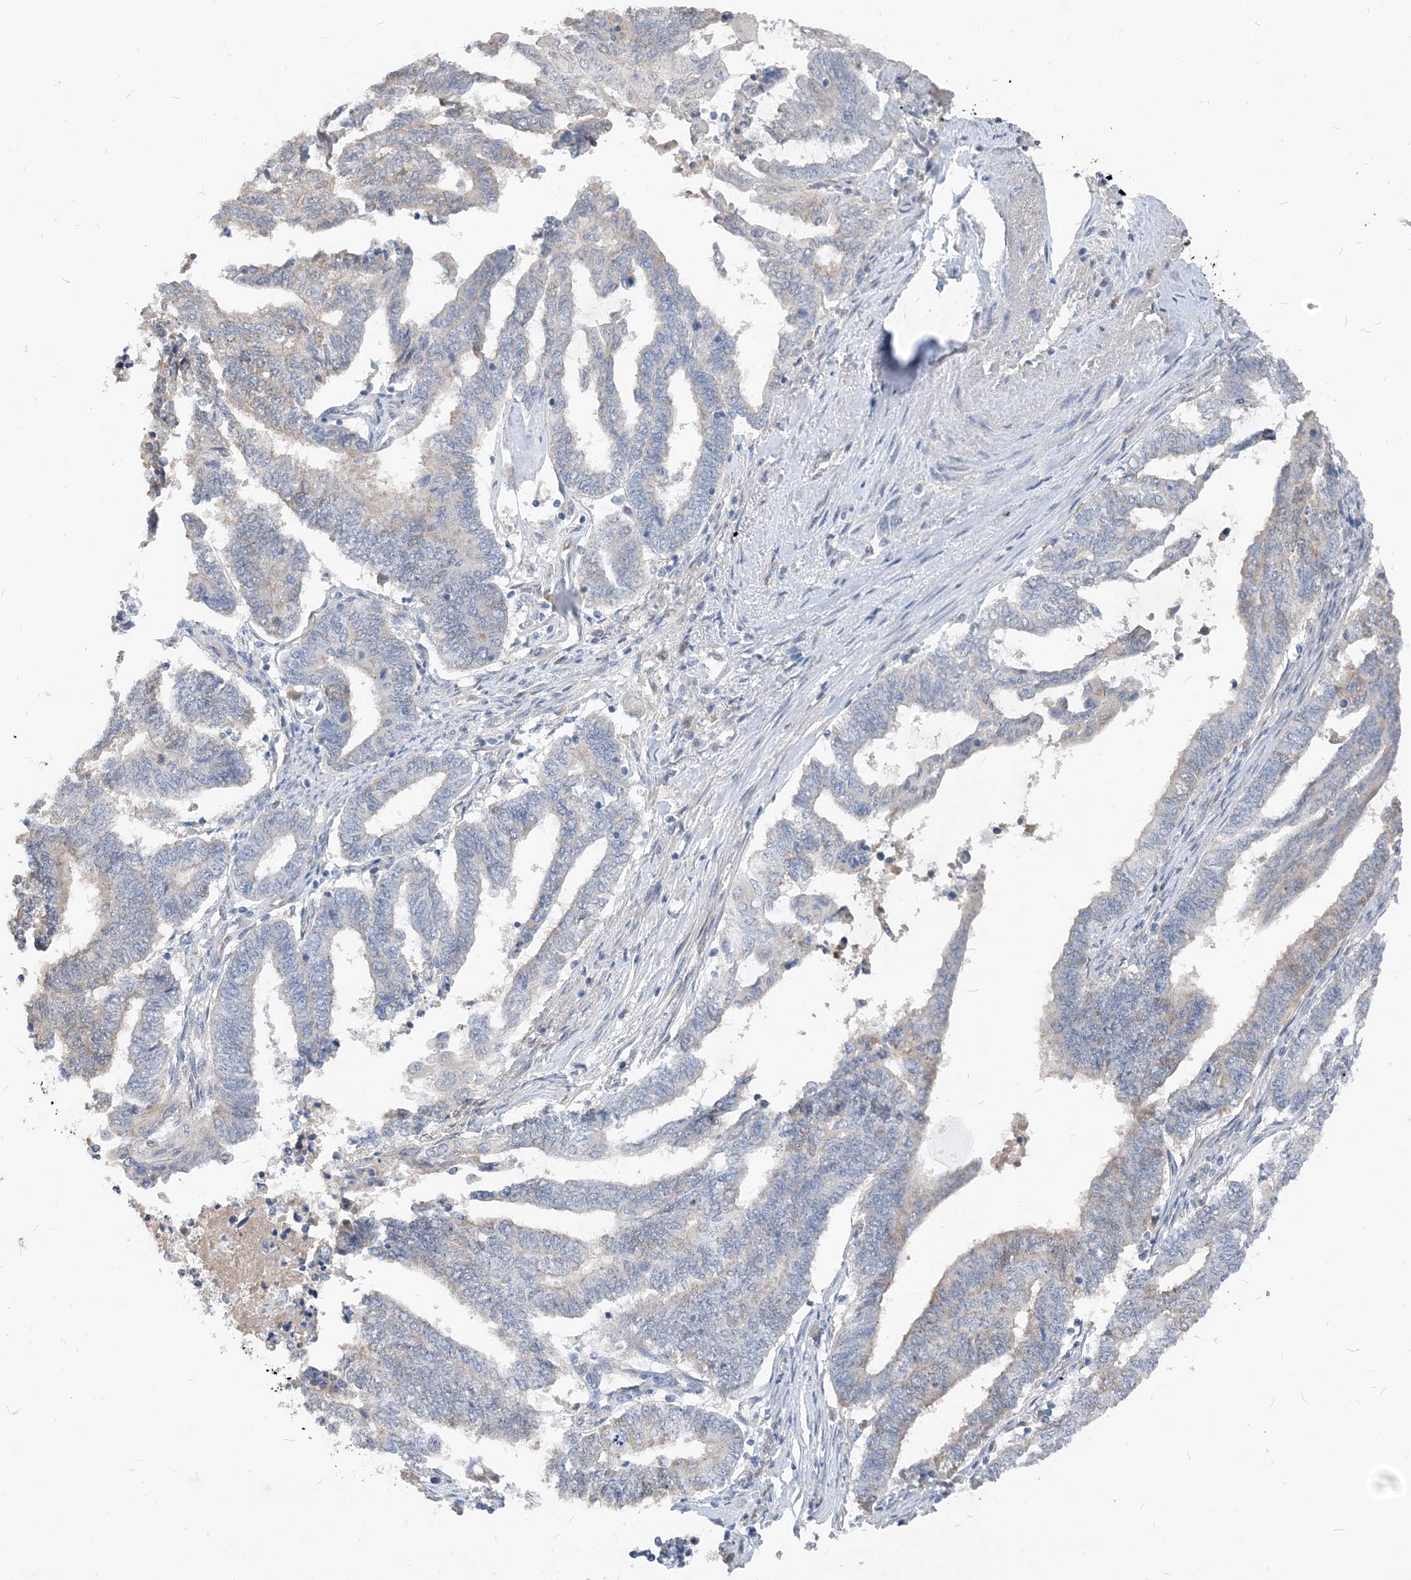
{"staining": {"intensity": "negative", "quantity": "none", "location": "none"}, "tissue": "endometrial cancer", "cell_type": "Tumor cells", "image_type": "cancer", "snomed": [{"axis": "morphology", "description": "Adenocarcinoma, NOS"}, {"axis": "topography", "description": "Uterus"}, {"axis": "topography", "description": "Endometrium"}], "caption": "This is a histopathology image of IHC staining of endometrial cancer, which shows no positivity in tumor cells.", "gene": "NCOA7", "patient": {"sex": "female", "age": 70}}